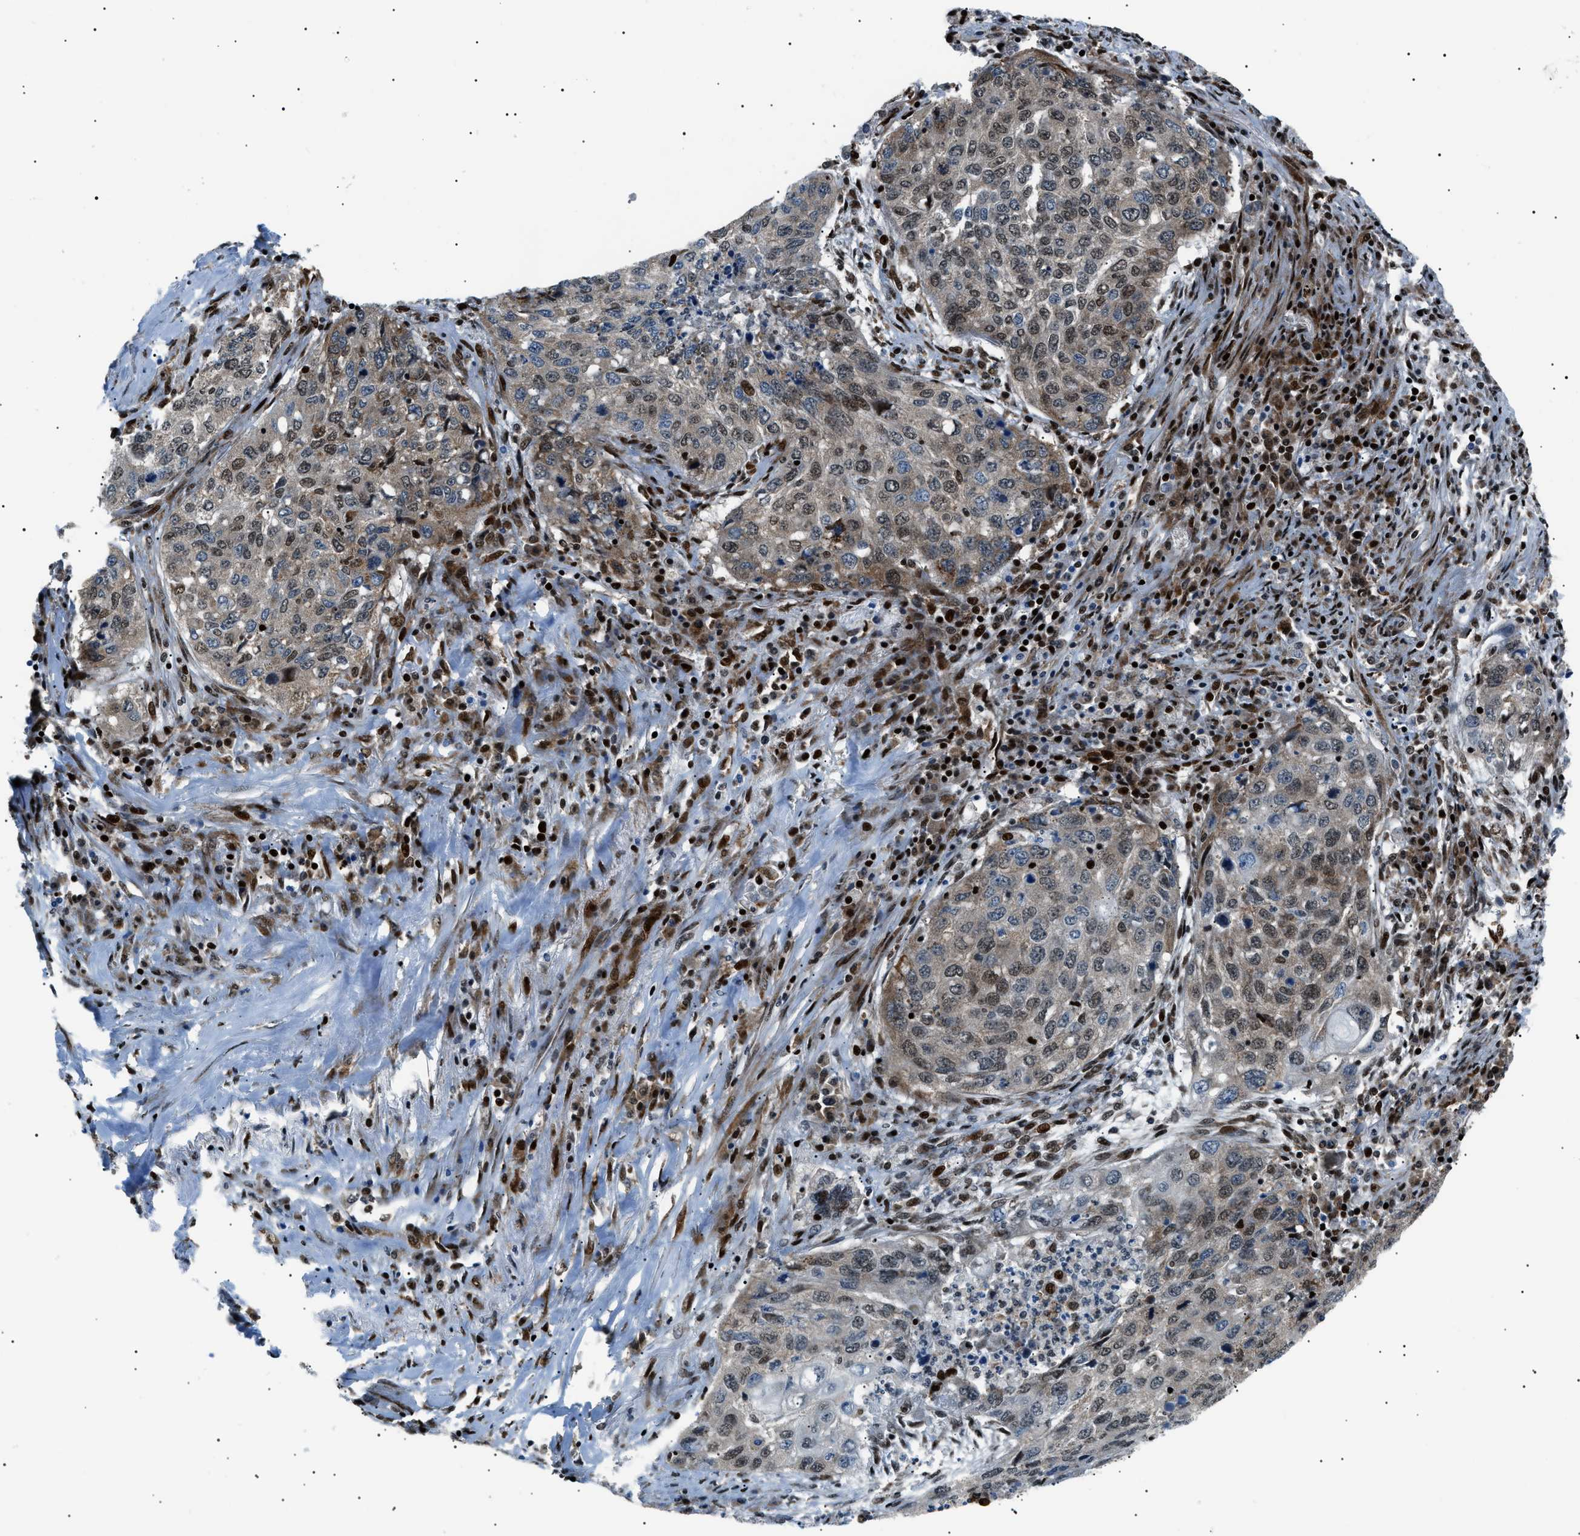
{"staining": {"intensity": "moderate", "quantity": "25%-75%", "location": "nuclear"}, "tissue": "lung cancer", "cell_type": "Tumor cells", "image_type": "cancer", "snomed": [{"axis": "morphology", "description": "Squamous cell carcinoma, NOS"}, {"axis": "topography", "description": "Lung"}], "caption": "The immunohistochemical stain shows moderate nuclear staining in tumor cells of lung cancer (squamous cell carcinoma) tissue. The staining was performed using DAB, with brown indicating positive protein expression. Nuclei are stained blue with hematoxylin.", "gene": "HNRNPK", "patient": {"sex": "female", "age": 63}}